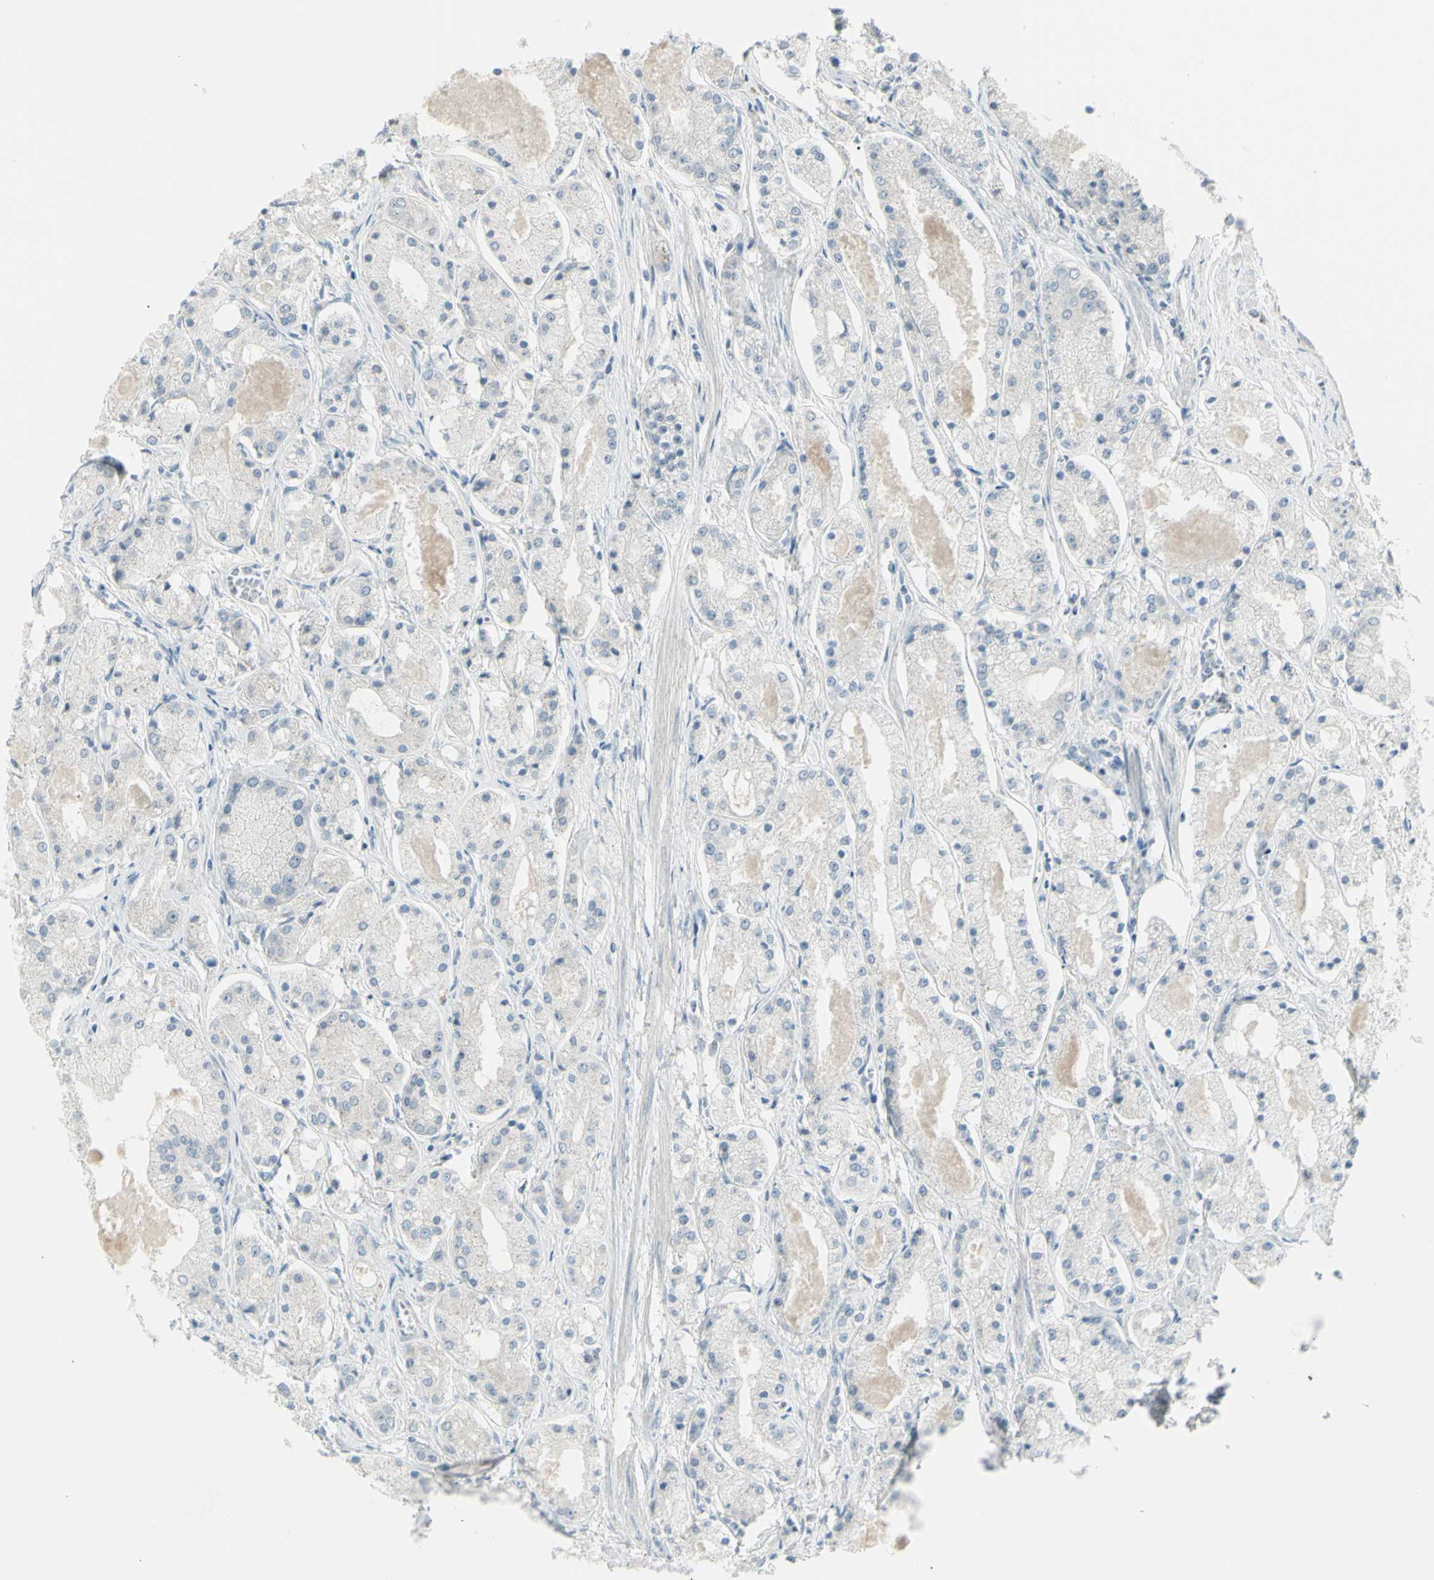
{"staining": {"intensity": "negative", "quantity": "none", "location": "none"}, "tissue": "prostate cancer", "cell_type": "Tumor cells", "image_type": "cancer", "snomed": [{"axis": "morphology", "description": "Adenocarcinoma, High grade"}, {"axis": "topography", "description": "Prostate"}], "caption": "Tumor cells are negative for brown protein staining in prostate cancer.", "gene": "SH3GL2", "patient": {"sex": "male", "age": 66}}